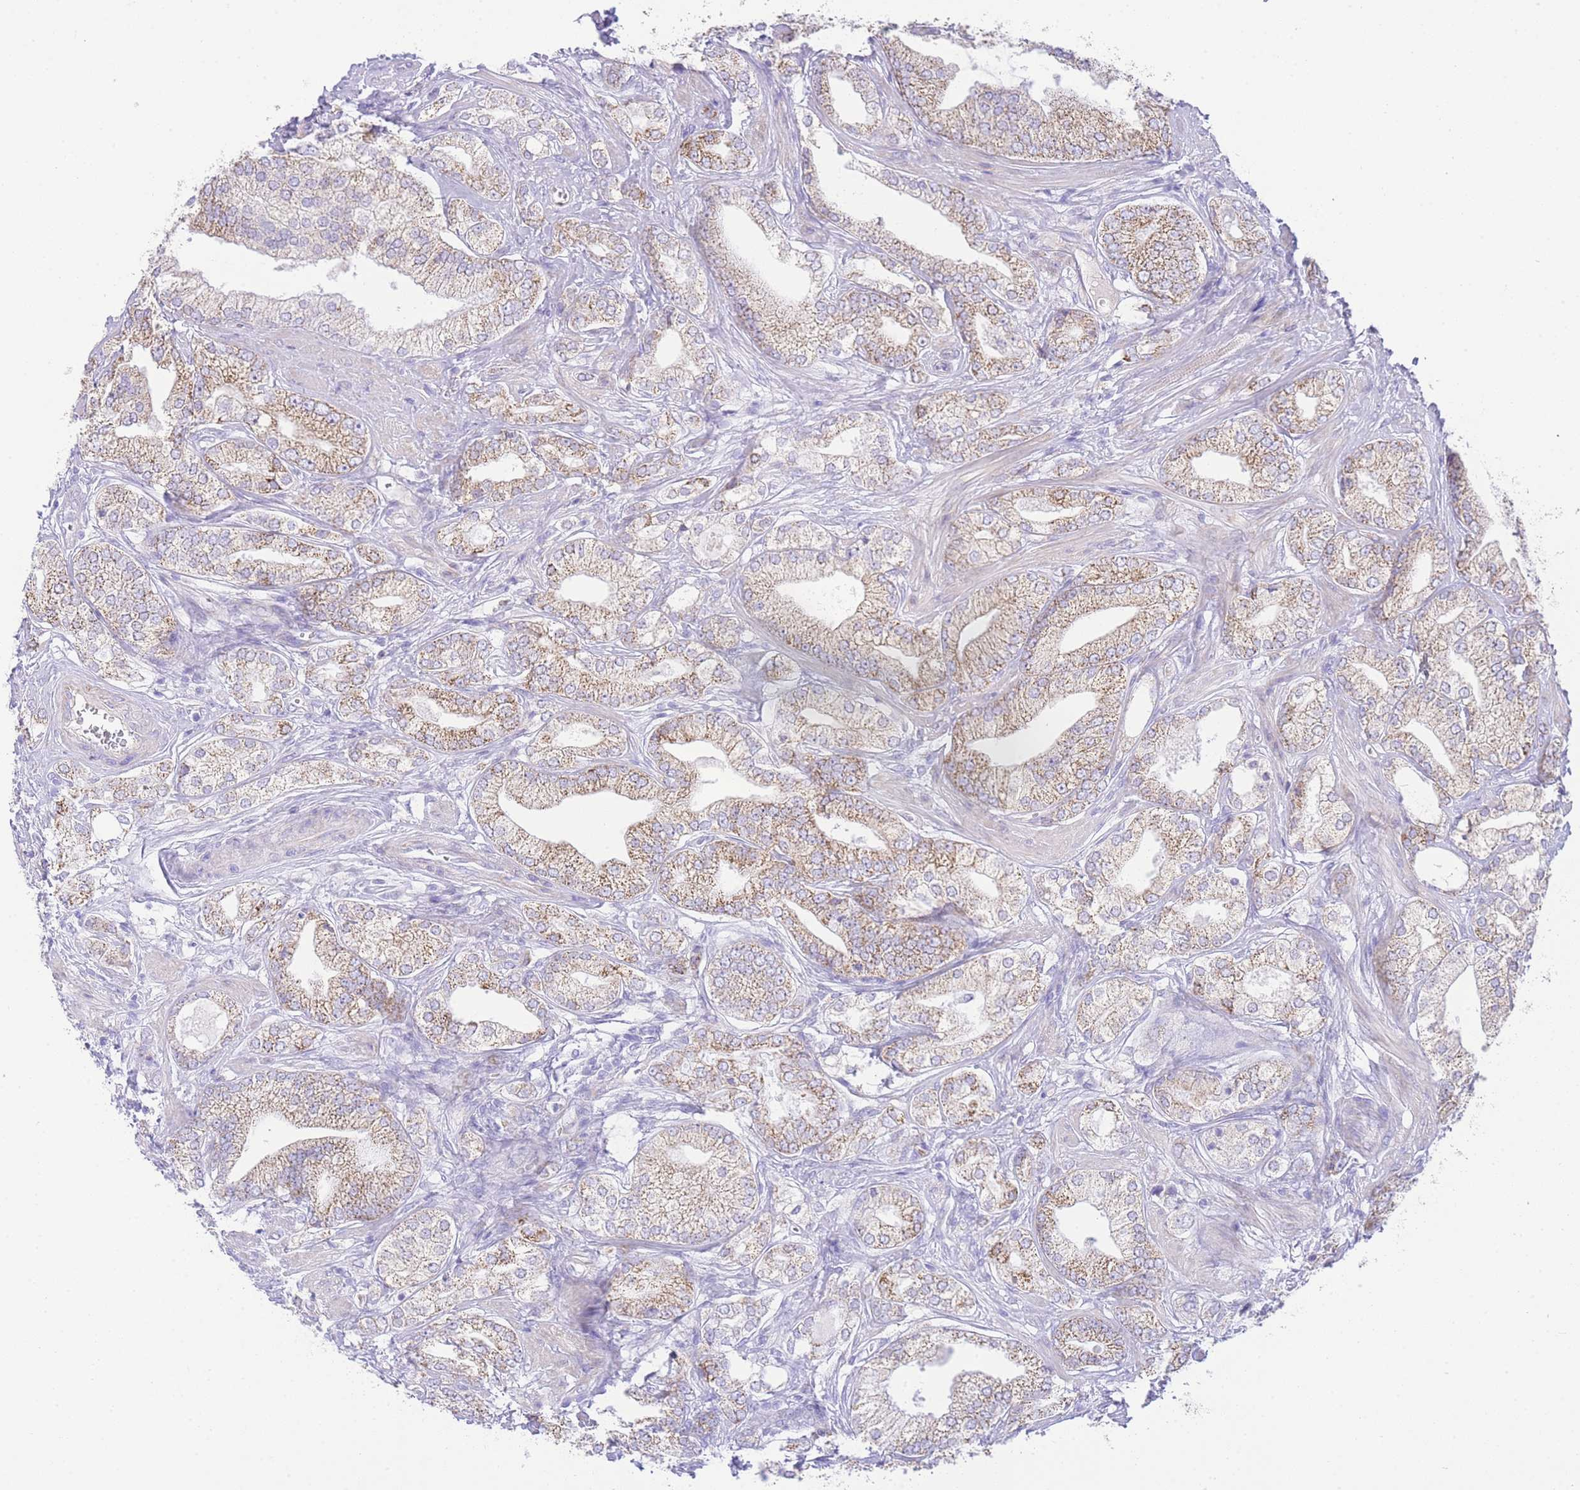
{"staining": {"intensity": "moderate", "quantity": ">75%", "location": "cytoplasmic/membranous"}, "tissue": "prostate cancer", "cell_type": "Tumor cells", "image_type": "cancer", "snomed": [{"axis": "morphology", "description": "Adenocarcinoma, High grade"}, {"axis": "topography", "description": "Prostate"}], "caption": "IHC photomicrograph of neoplastic tissue: prostate cancer stained using IHC exhibits medium levels of moderate protein expression localized specifically in the cytoplasmic/membranous of tumor cells, appearing as a cytoplasmic/membranous brown color.", "gene": "ACSM4", "patient": {"sex": "male", "age": 50}}